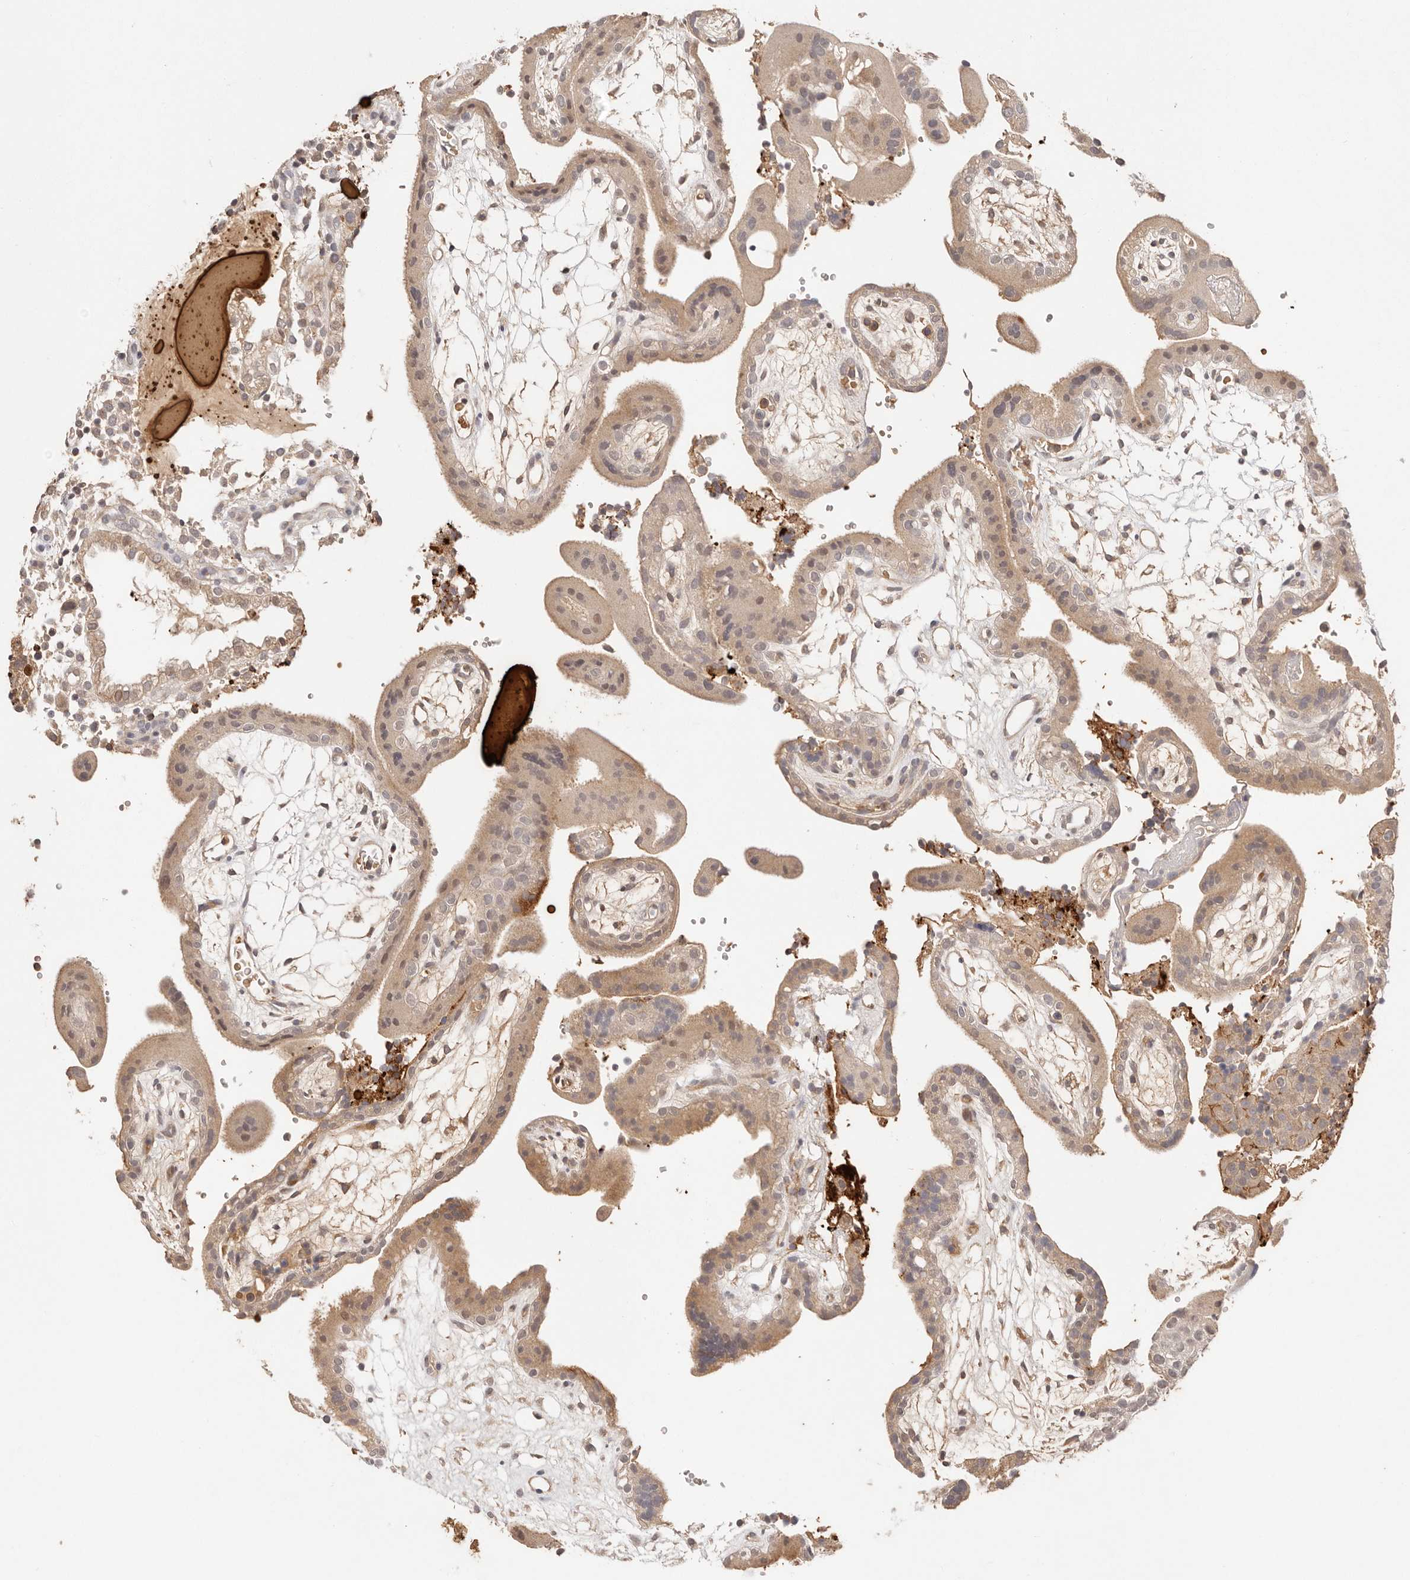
{"staining": {"intensity": "moderate", "quantity": "25%-75%", "location": "cytoplasmic/membranous"}, "tissue": "placenta", "cell_type": "Trophoblastic cells", "image_type": "normal", "snomed": [{"axis": "morphology", "description": "Normal tissue, NOS"}, {"axis": "topography", "description": "Placenta"}], "caption": "The photomicrograph displays a brown stain indicating the presence of a protein in the cytoplasmic/membranous of trophoblastic cells in placenta. Nuclei are stained in blue.", "gene": "CXADR", "patient": {"sex": "female", "age": 18}}